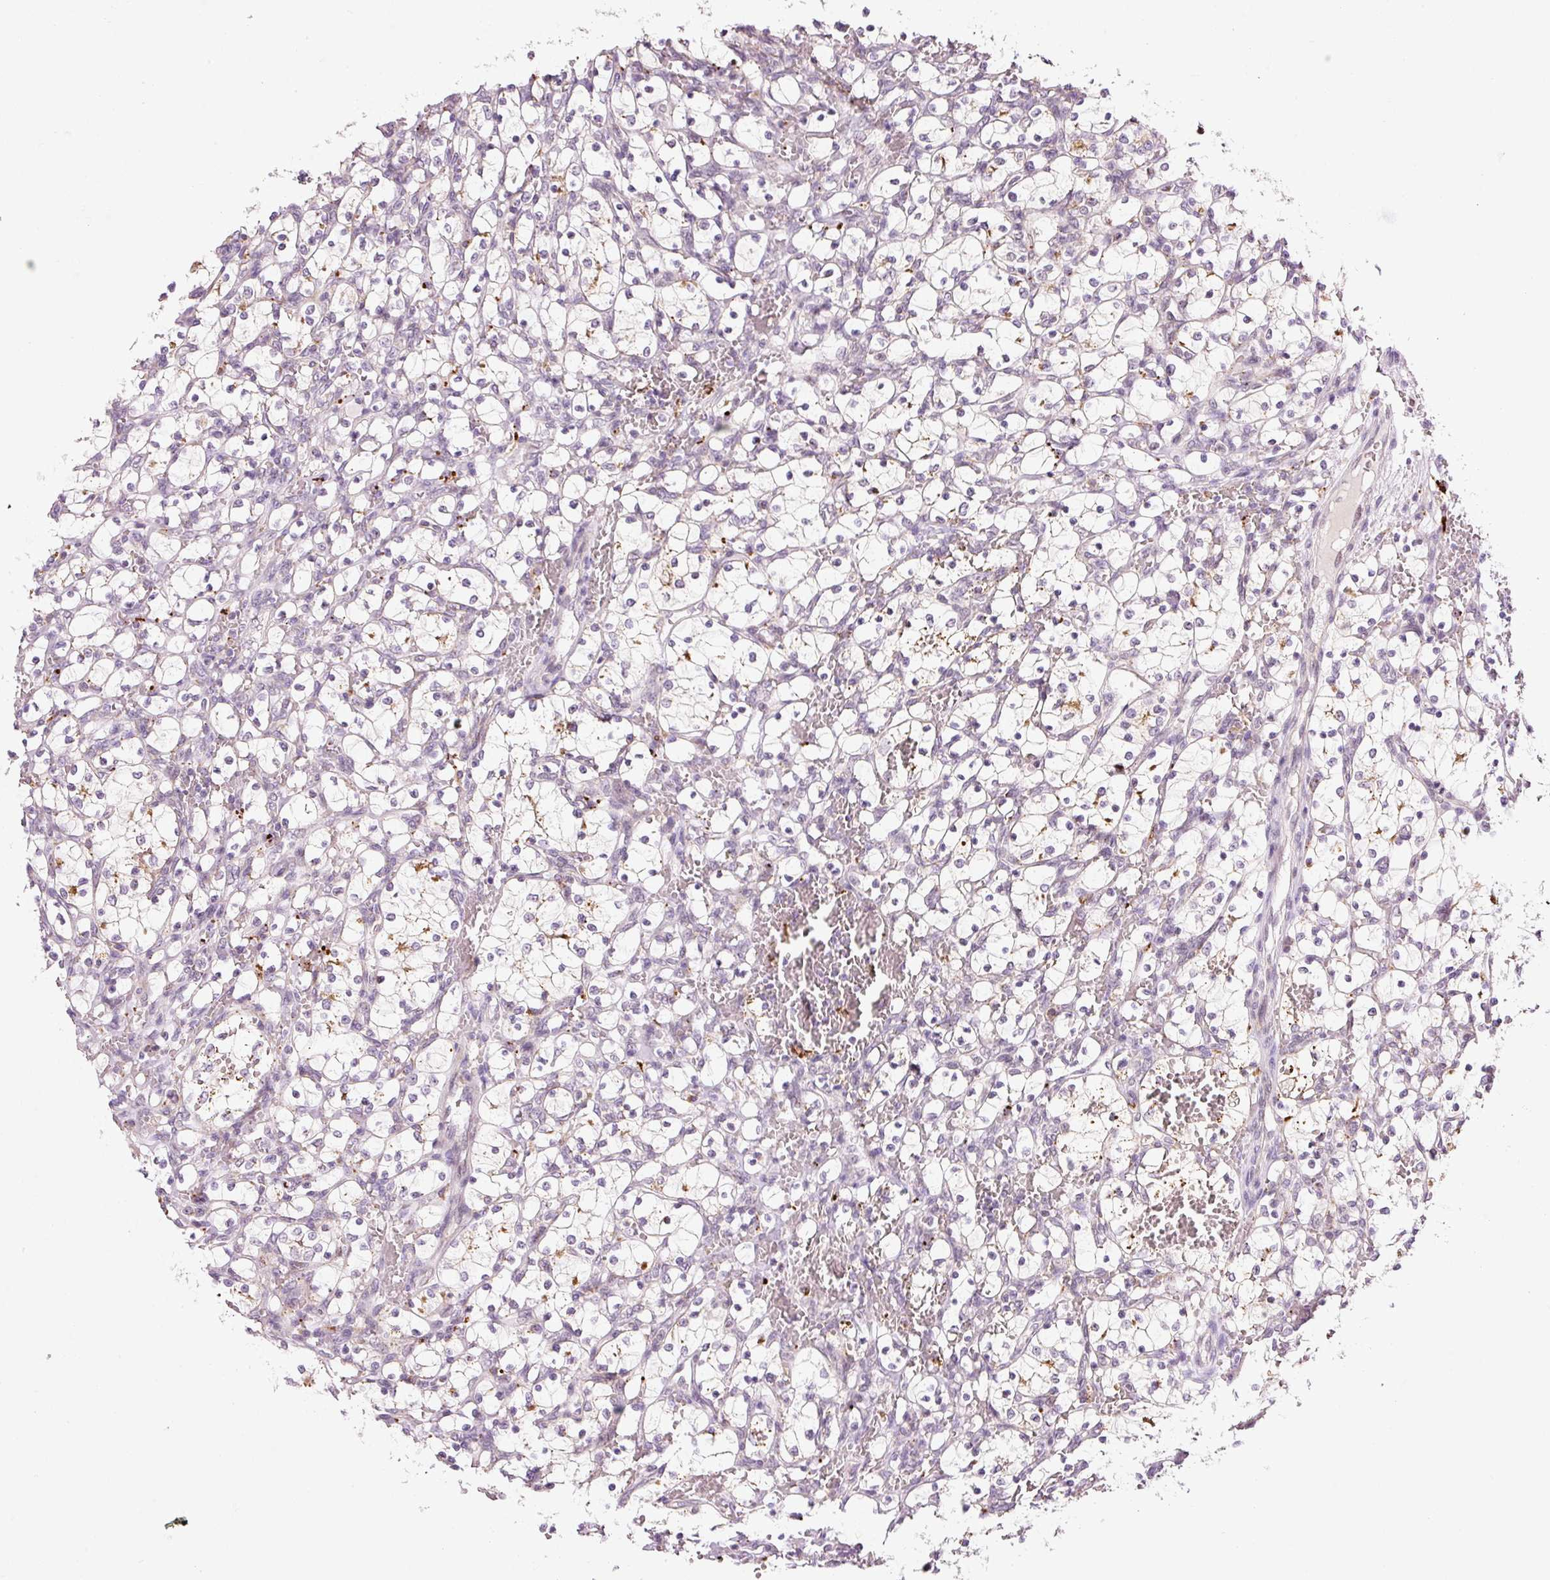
{"staining": {"intensity": "negative", "quantity": "none", "location": "none"}, "tissue": "renal cancer", "cell_type": "Tumor cells", "image_type": "cancer", "snomed": [{"axis": "morphology", "description": "Adenocarcinoma, NOS"}, {"axis": "topography", "description": "Kidney"}], "caption": "Tumor cells show no significant protein staining in renal adenocarcinoma.", "gene": "ZNF639", "patient": {"sex": "female", "age": 69}}